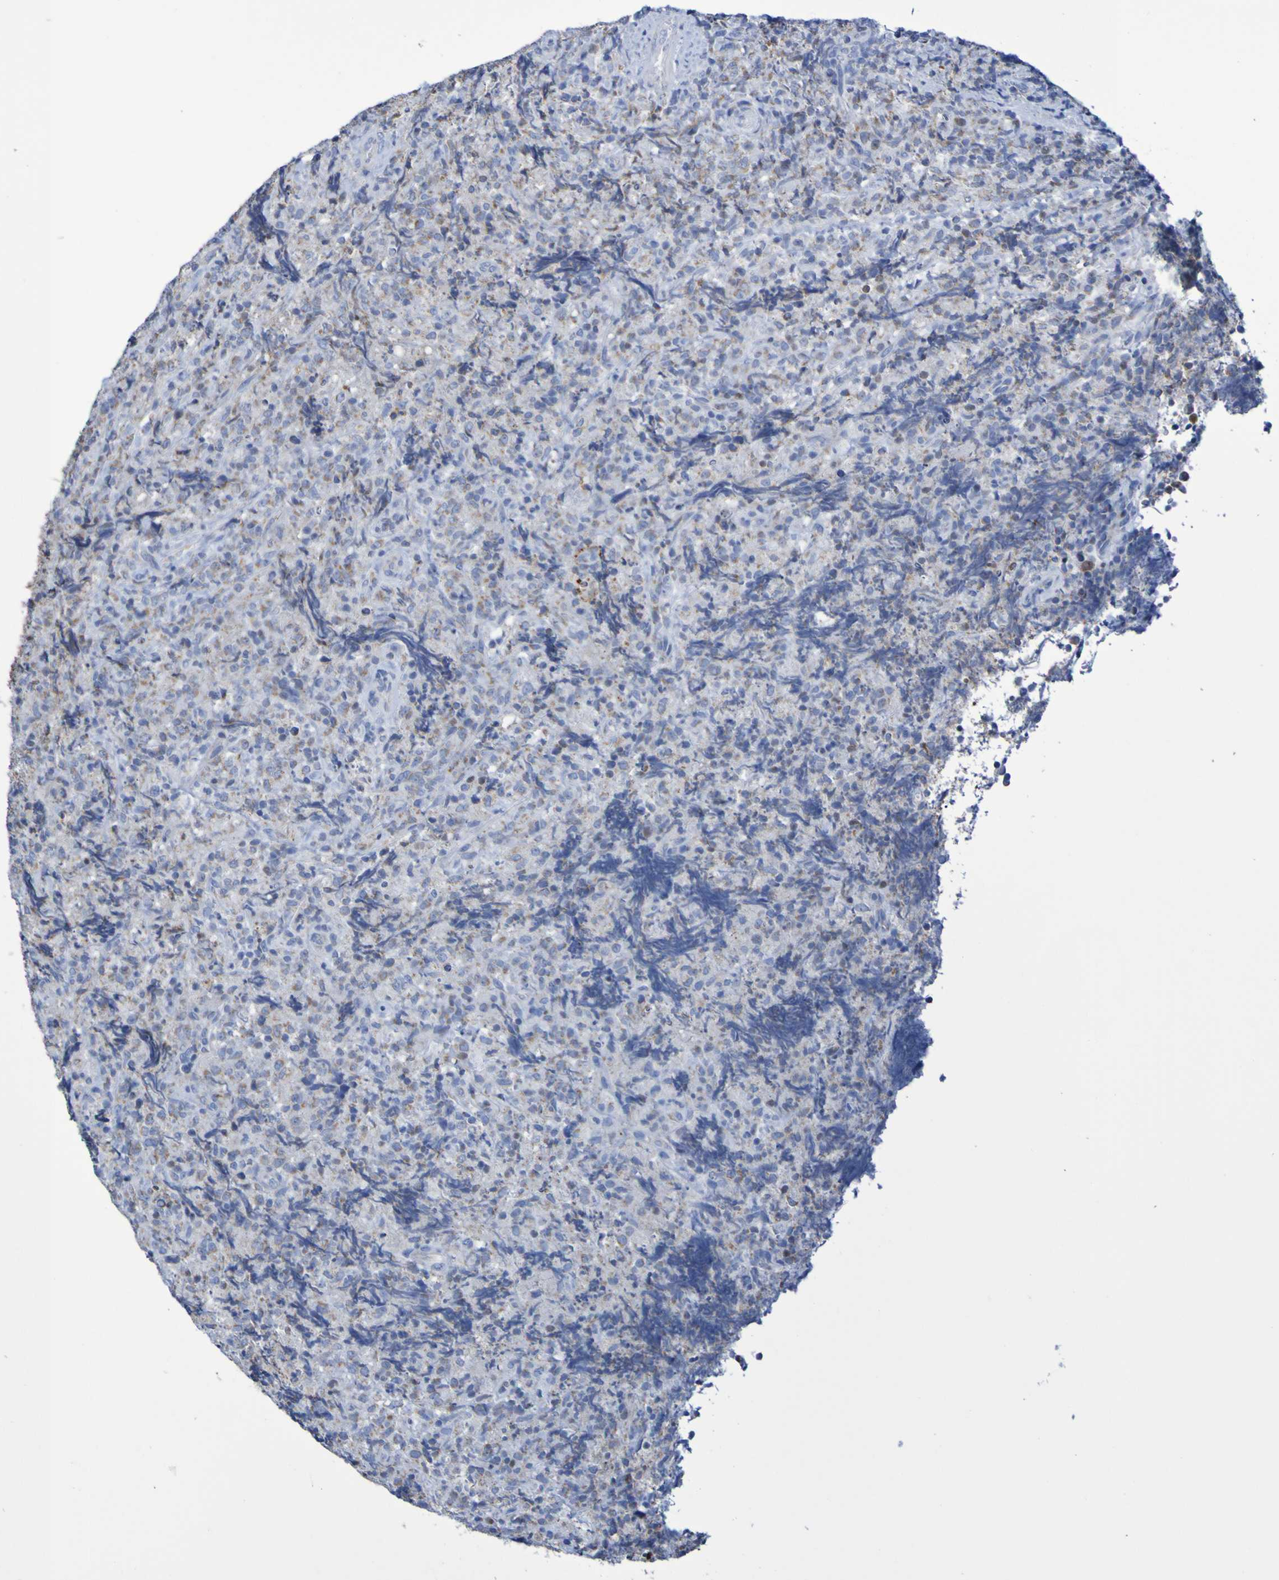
{"staining": {"intensity": "weak", "quantity": "25%-75%", "location": "cytoplasmic/membranous"}, "tissue": "lymphoma", "cell_type": "Tumor cells", "image_type": "cancer", "snomed": [{"axis": "morphology", "description": "Malignant lymphoma, non-Hodgkin's type, High grade"}, {"axis": "topography", "description": "Tonsil"}], "caption": "IHC of lymphoma shows low levels of weak cytoplasmic/membranous expression in about 25%-75% of tumor cells.", "gene": "CNTN2", "patient": {"sex": "female", "age": 36}}